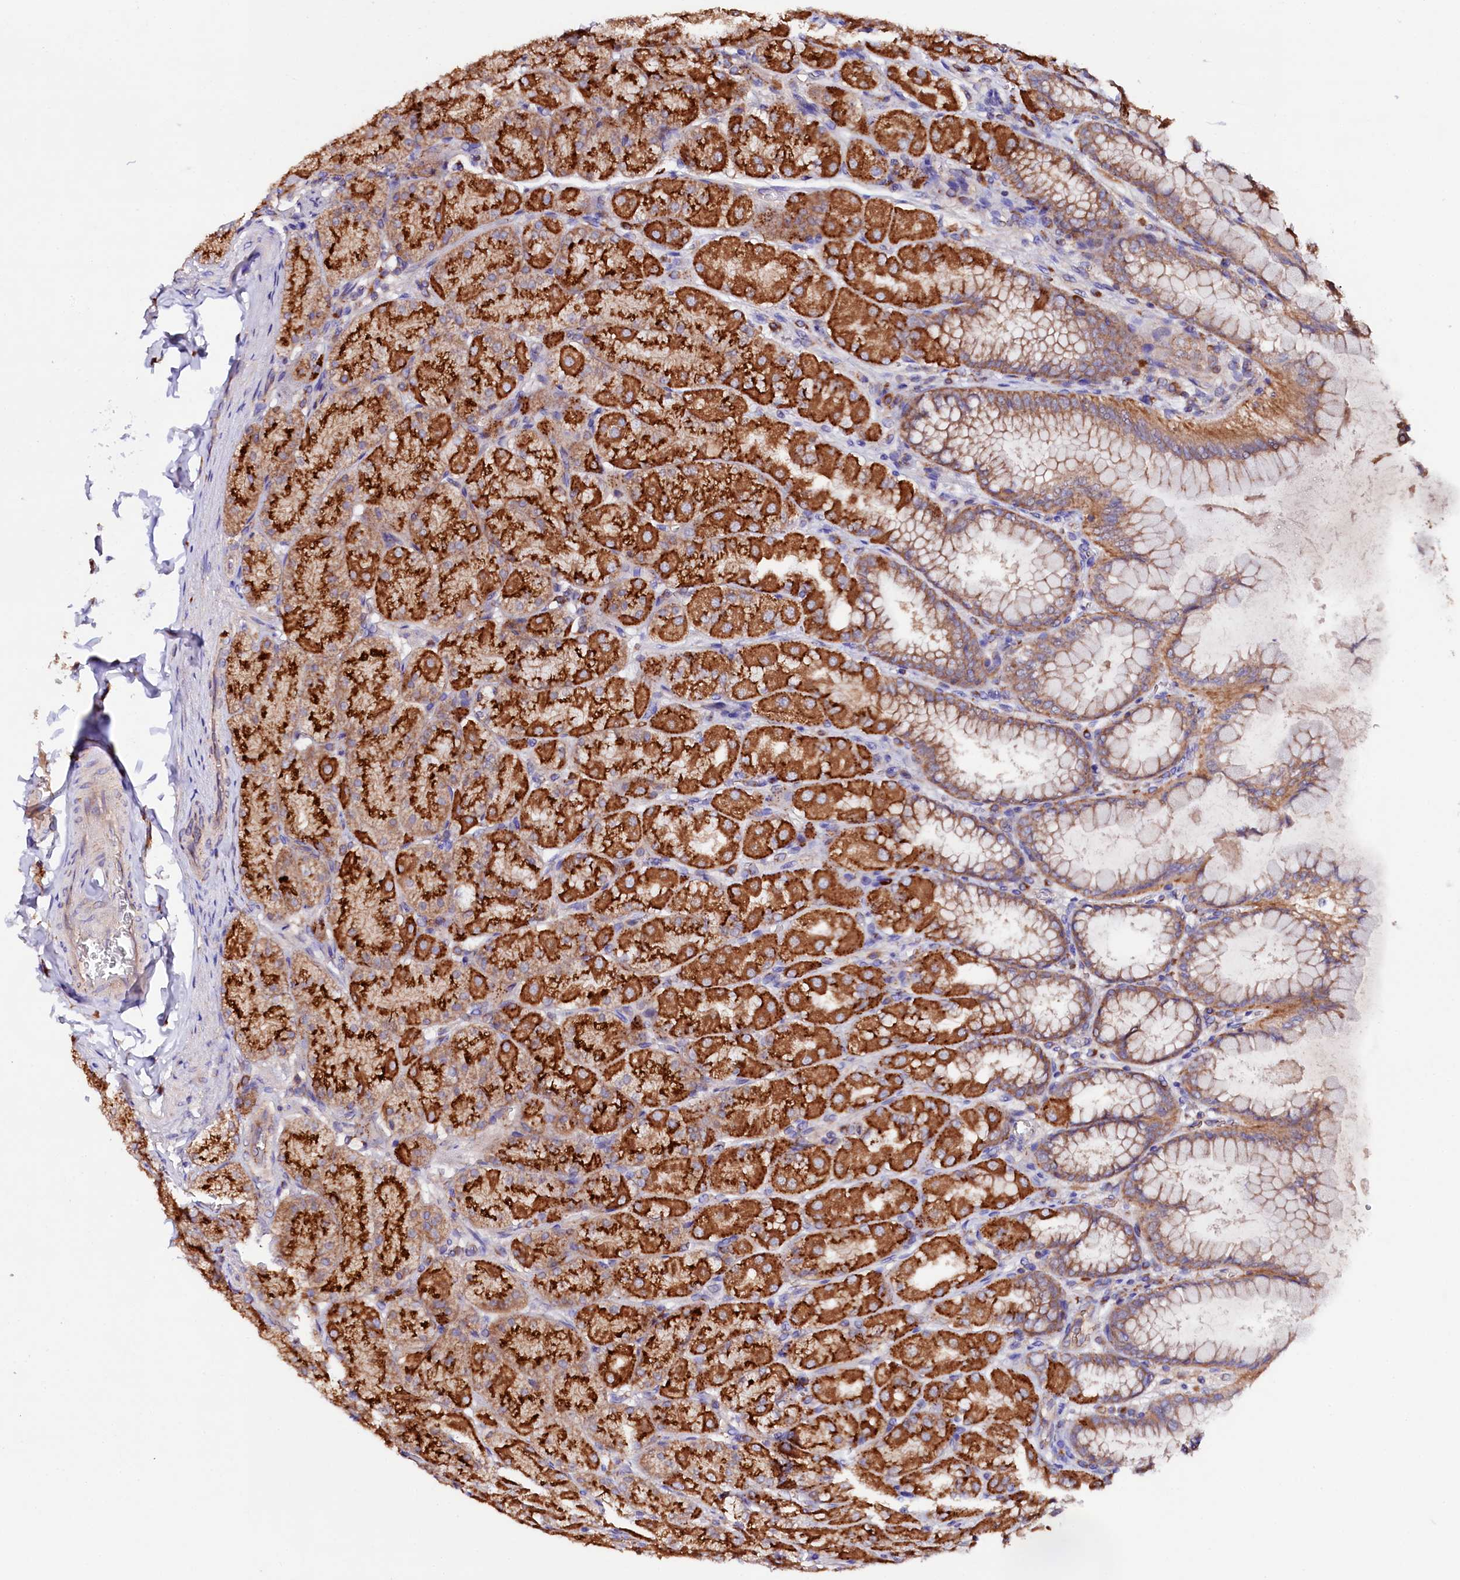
{"staining": {"intensity": "strong", "quantity": ">75%", "location": "cytoplasmic/membranous"}, "tissue": "stomach", "cell_type": "Glandular cells", "image_type": "normal", "snomed": [{"axis": "morphology", "description": "Normal tissue, NOS"}, {"axis": "topography", "description": "Stomach, upper"}], "caption": "Immunohistochemical staining of unremarkable stomach shows strong cytoplasmic/membranous protein expression in approximately >75% of glandular cells.", "gene": "ST3GAL1", "patient": {"sex": "female", "age": 56}}